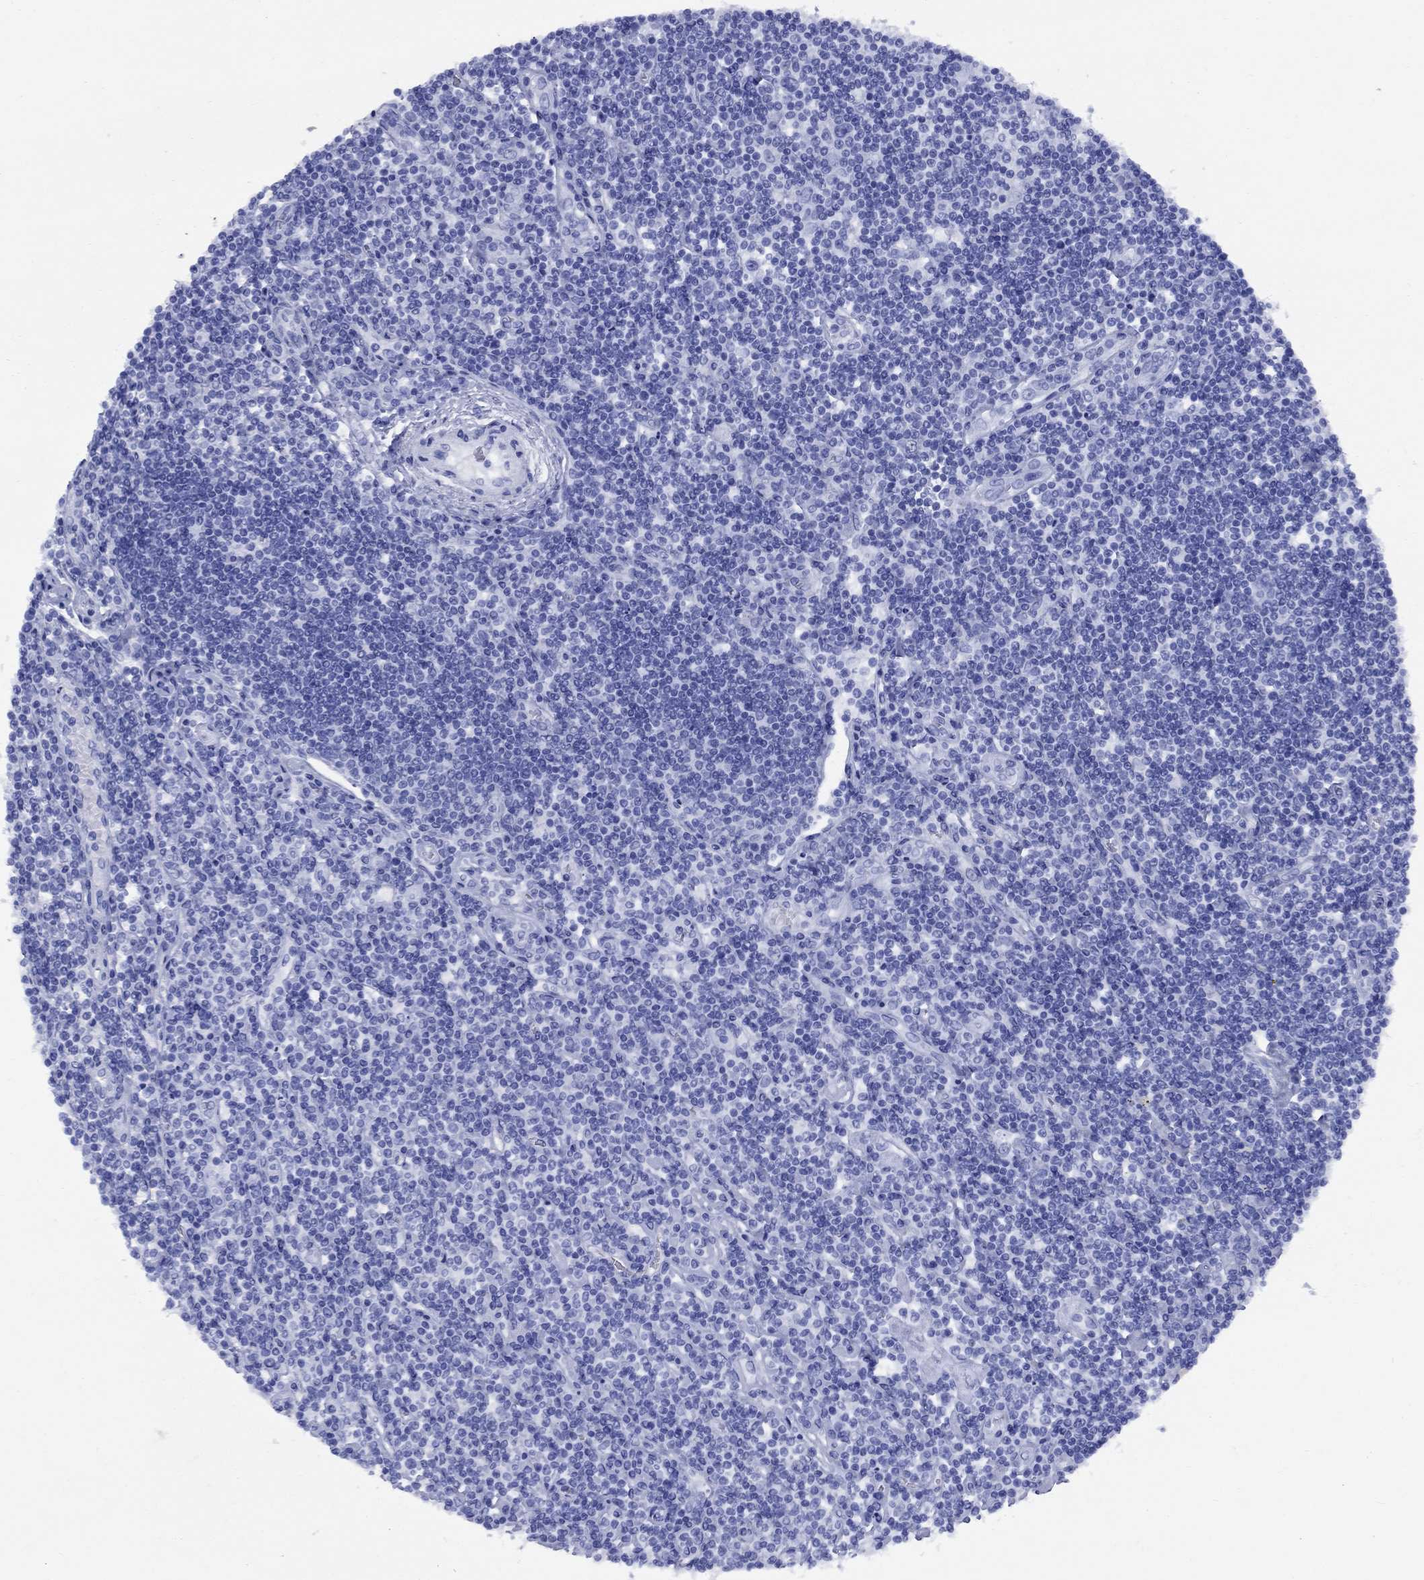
{"staining": {"intensity": "negative", "quantity": "none", "location": "none"}, "tissue": "lymphoma", "cell_type": "Tumor cells", "image_type": "cancer", "snomed": [{"axis": "morphology", "description": "Hodgkin's disease, NOS"}, {"axis": "topography", "description": "Lymph node"}], "caption": "A histopathology image of lymphoma stained for a protein displays no brown staining in tumor cells. (DAB (3,3'-diaminobenzidine) IHC visualized using brightfield microscopy, high magnification).", "gene": "SMCP", "patient": {"sex": "male", "age": 40}}